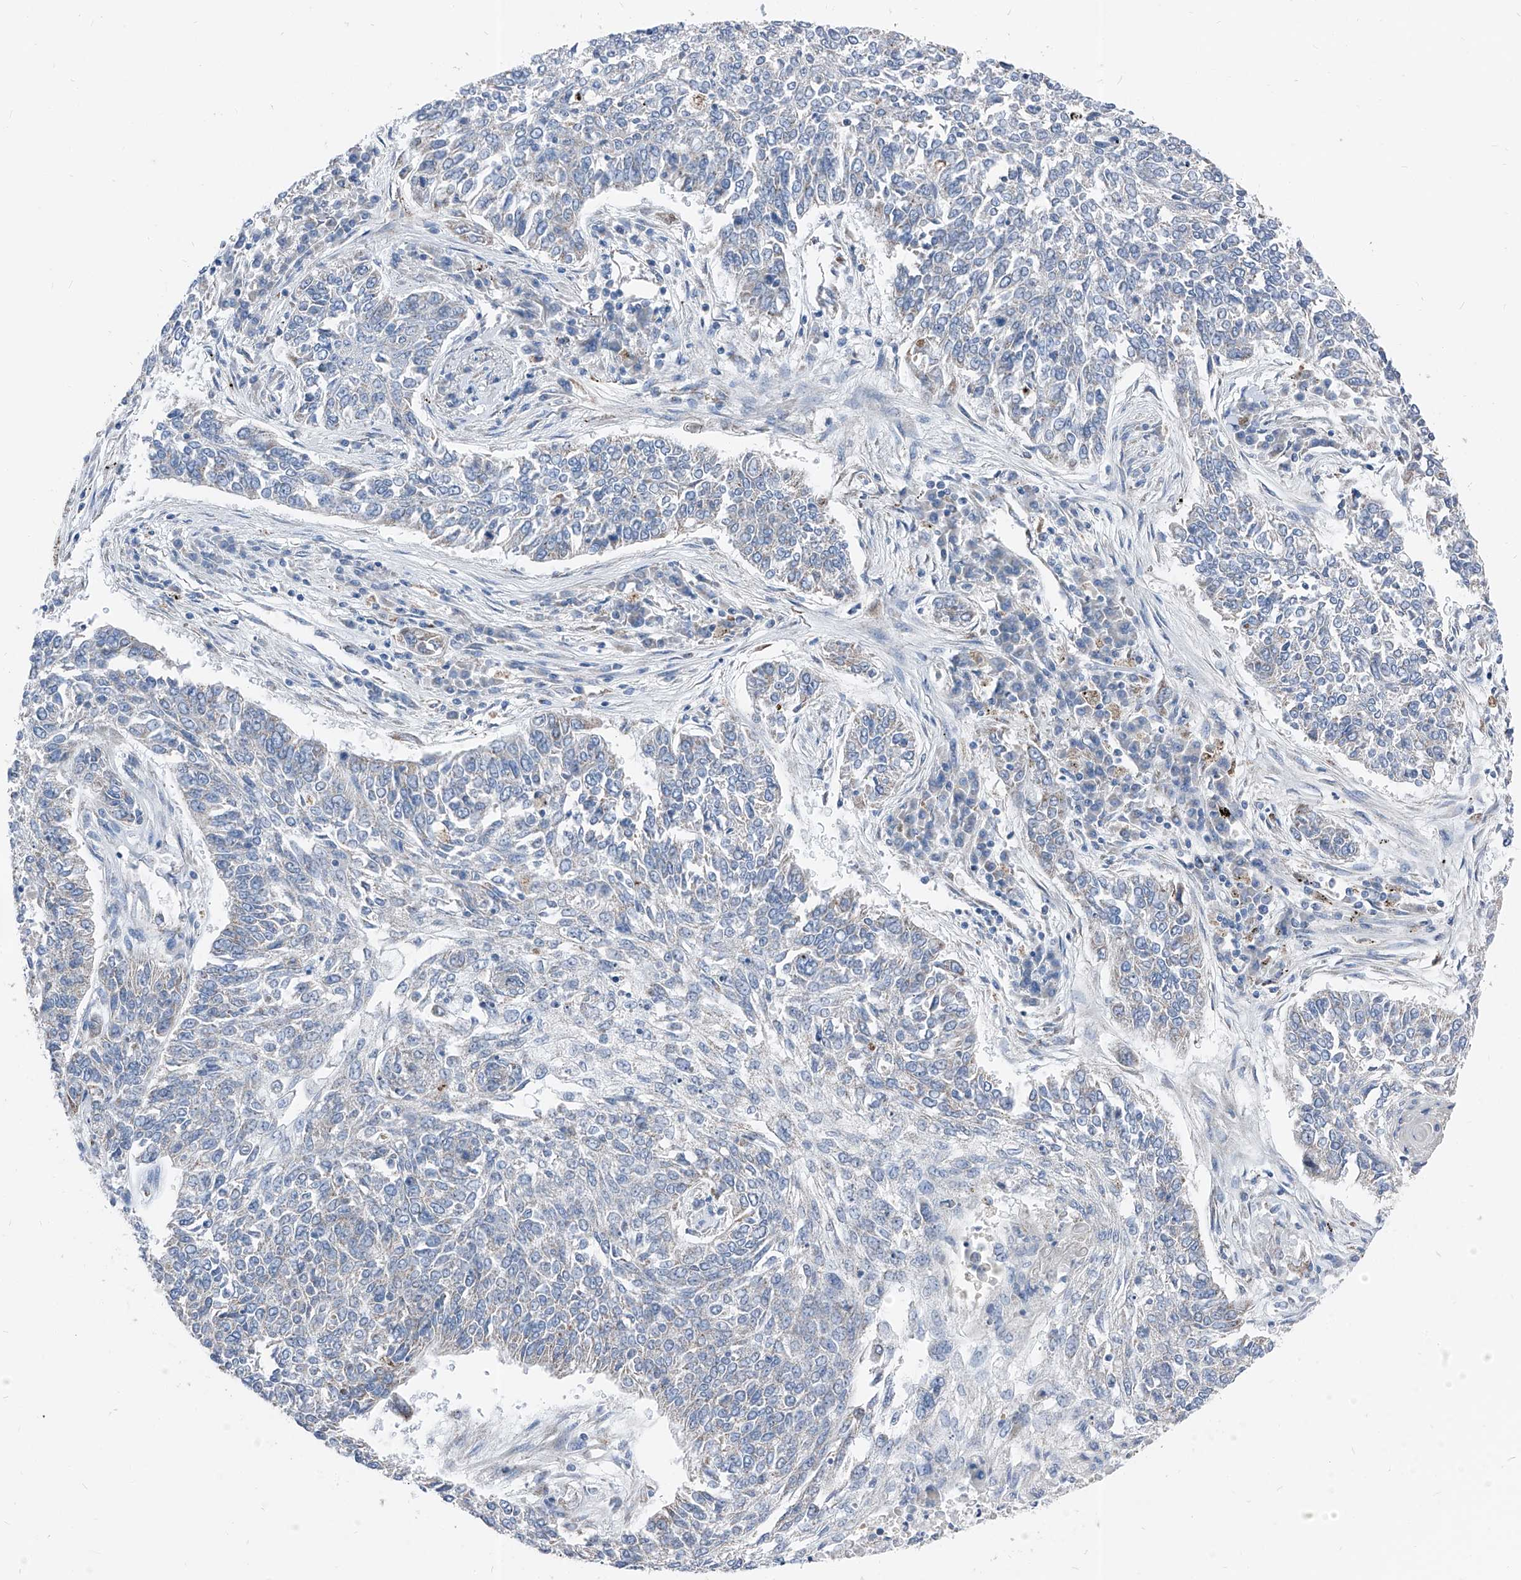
{"staining": {"intensity": "weak", "quantity": "<25%", "location": "cytoplasmic/membranous"}, "tissue": "lung cancer", "cell_type": "Tumor cells", "image_type": "cancer", "snomed": [{"axis": "morphology", "description": "Normal tissue, NOS"}, {"axis": "morphology", "description": "Squamous cell carcinoma, NOS"}, {"axis": "topography", "description": "Cartilage tissue"}, {"axis": "topography", "description": "Bronchus"}, {"axis": "topography", "description": "Lung"}], "caption": "Immunohistochemistry (IHC) of human squamous cell carcinoma (lung) demonstrates no positivity in tumor cells.", "gene": "AGPS", "patient": {"sex": "female", "age": 49}}